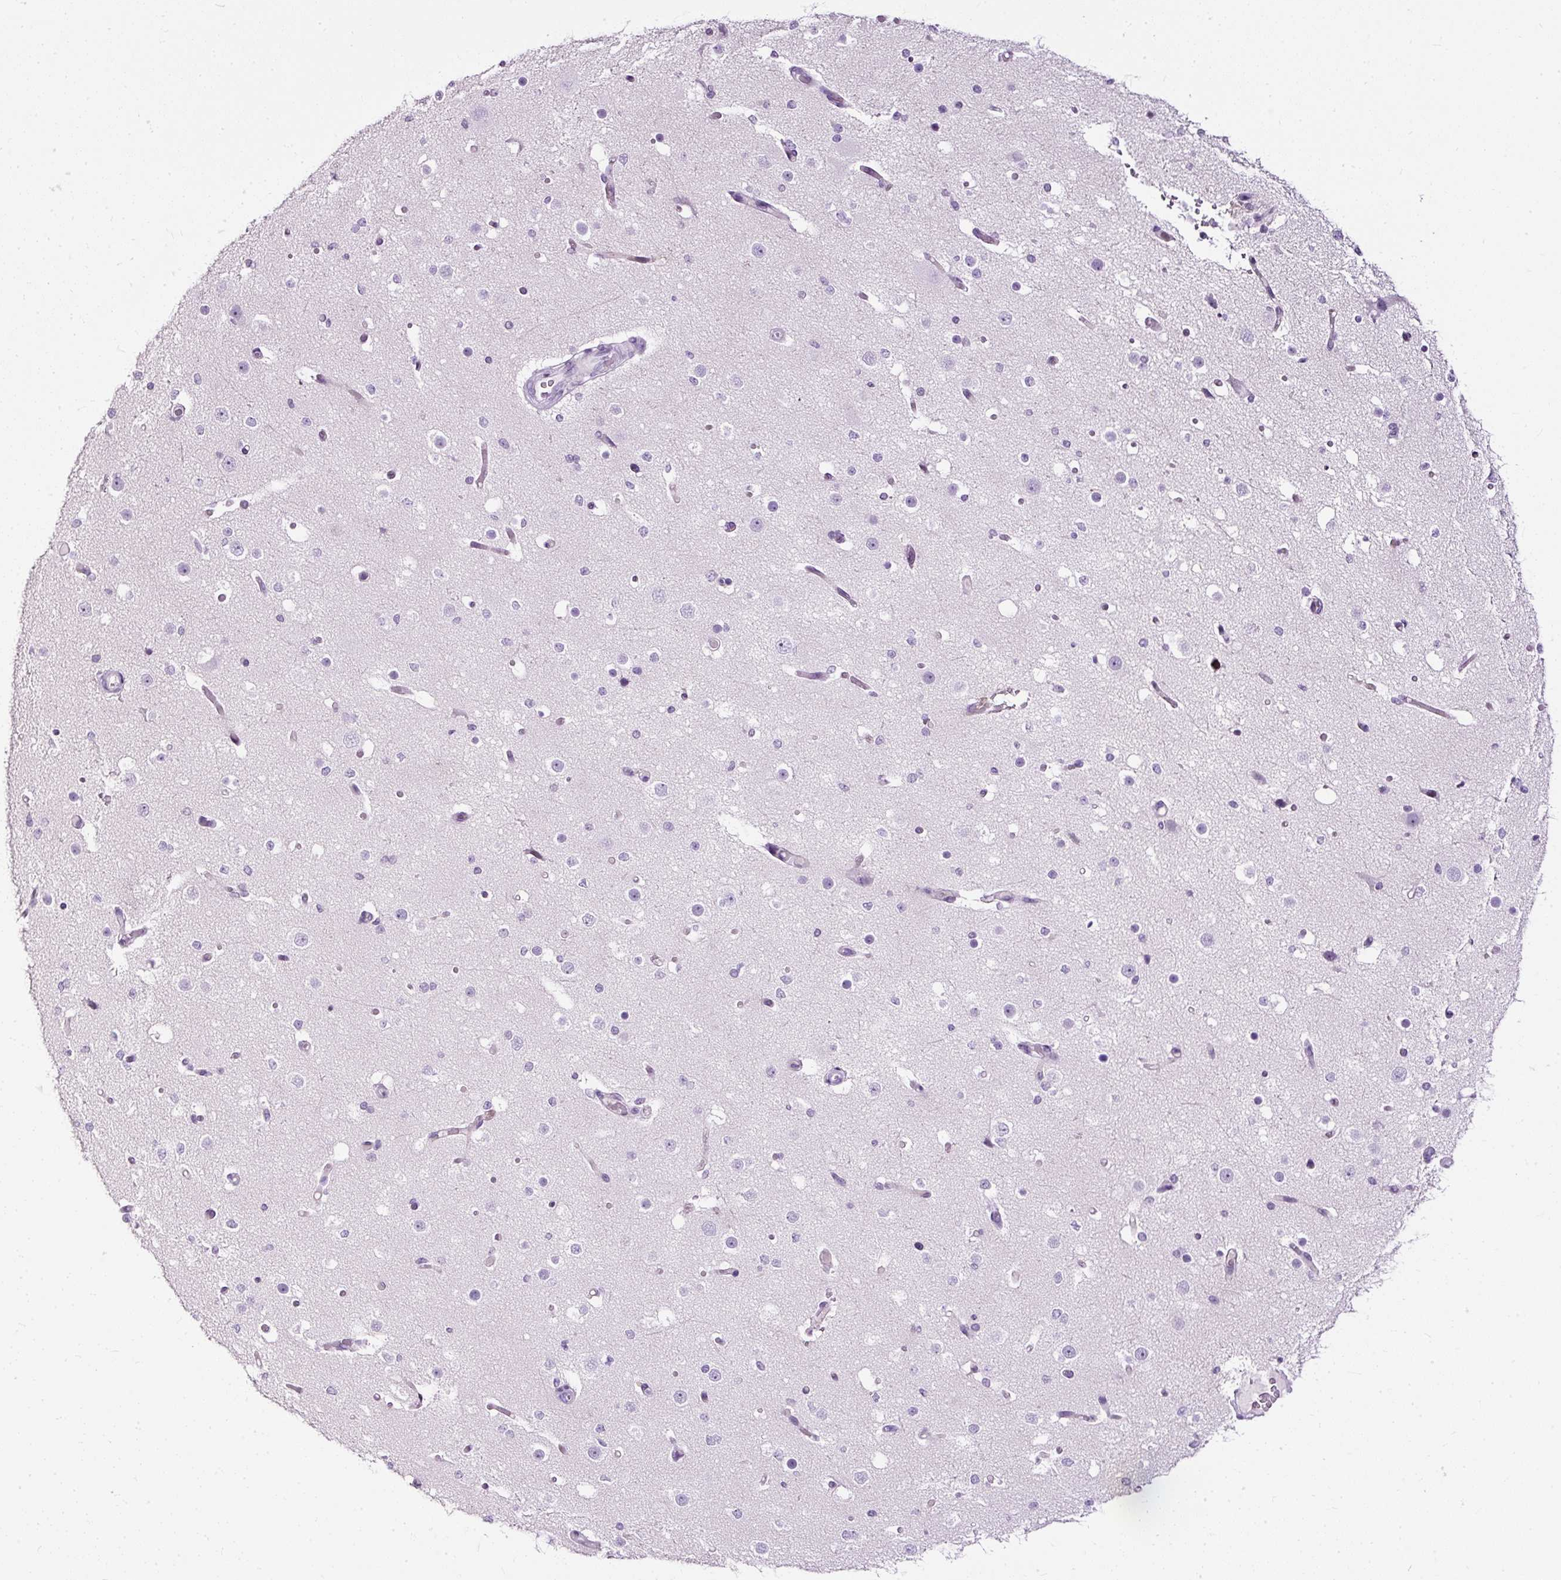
{"staining": {"intensity": "negative", "quantity": "none", "location": "none"}, "tissue": "cerebral cortex", "cell_type": "Endothelial cells", "image_type": "normal", "snomed": [{"axis": "morphology", "description": "Normal tissue, NOS"}, {"axis": "morphology", "description": "Inflammation, NOS"}, {"axis": "topography", "description": "Cerebral cortex"}], "caption": "Endothelial cells are negative for brown protein staining in benign cerebral cortex. (Brightfield microscopy of DAB immunohistochemistry at high magnification).", "gene": "PDE6B", "patient": {"sex": "male", "age": 6}}